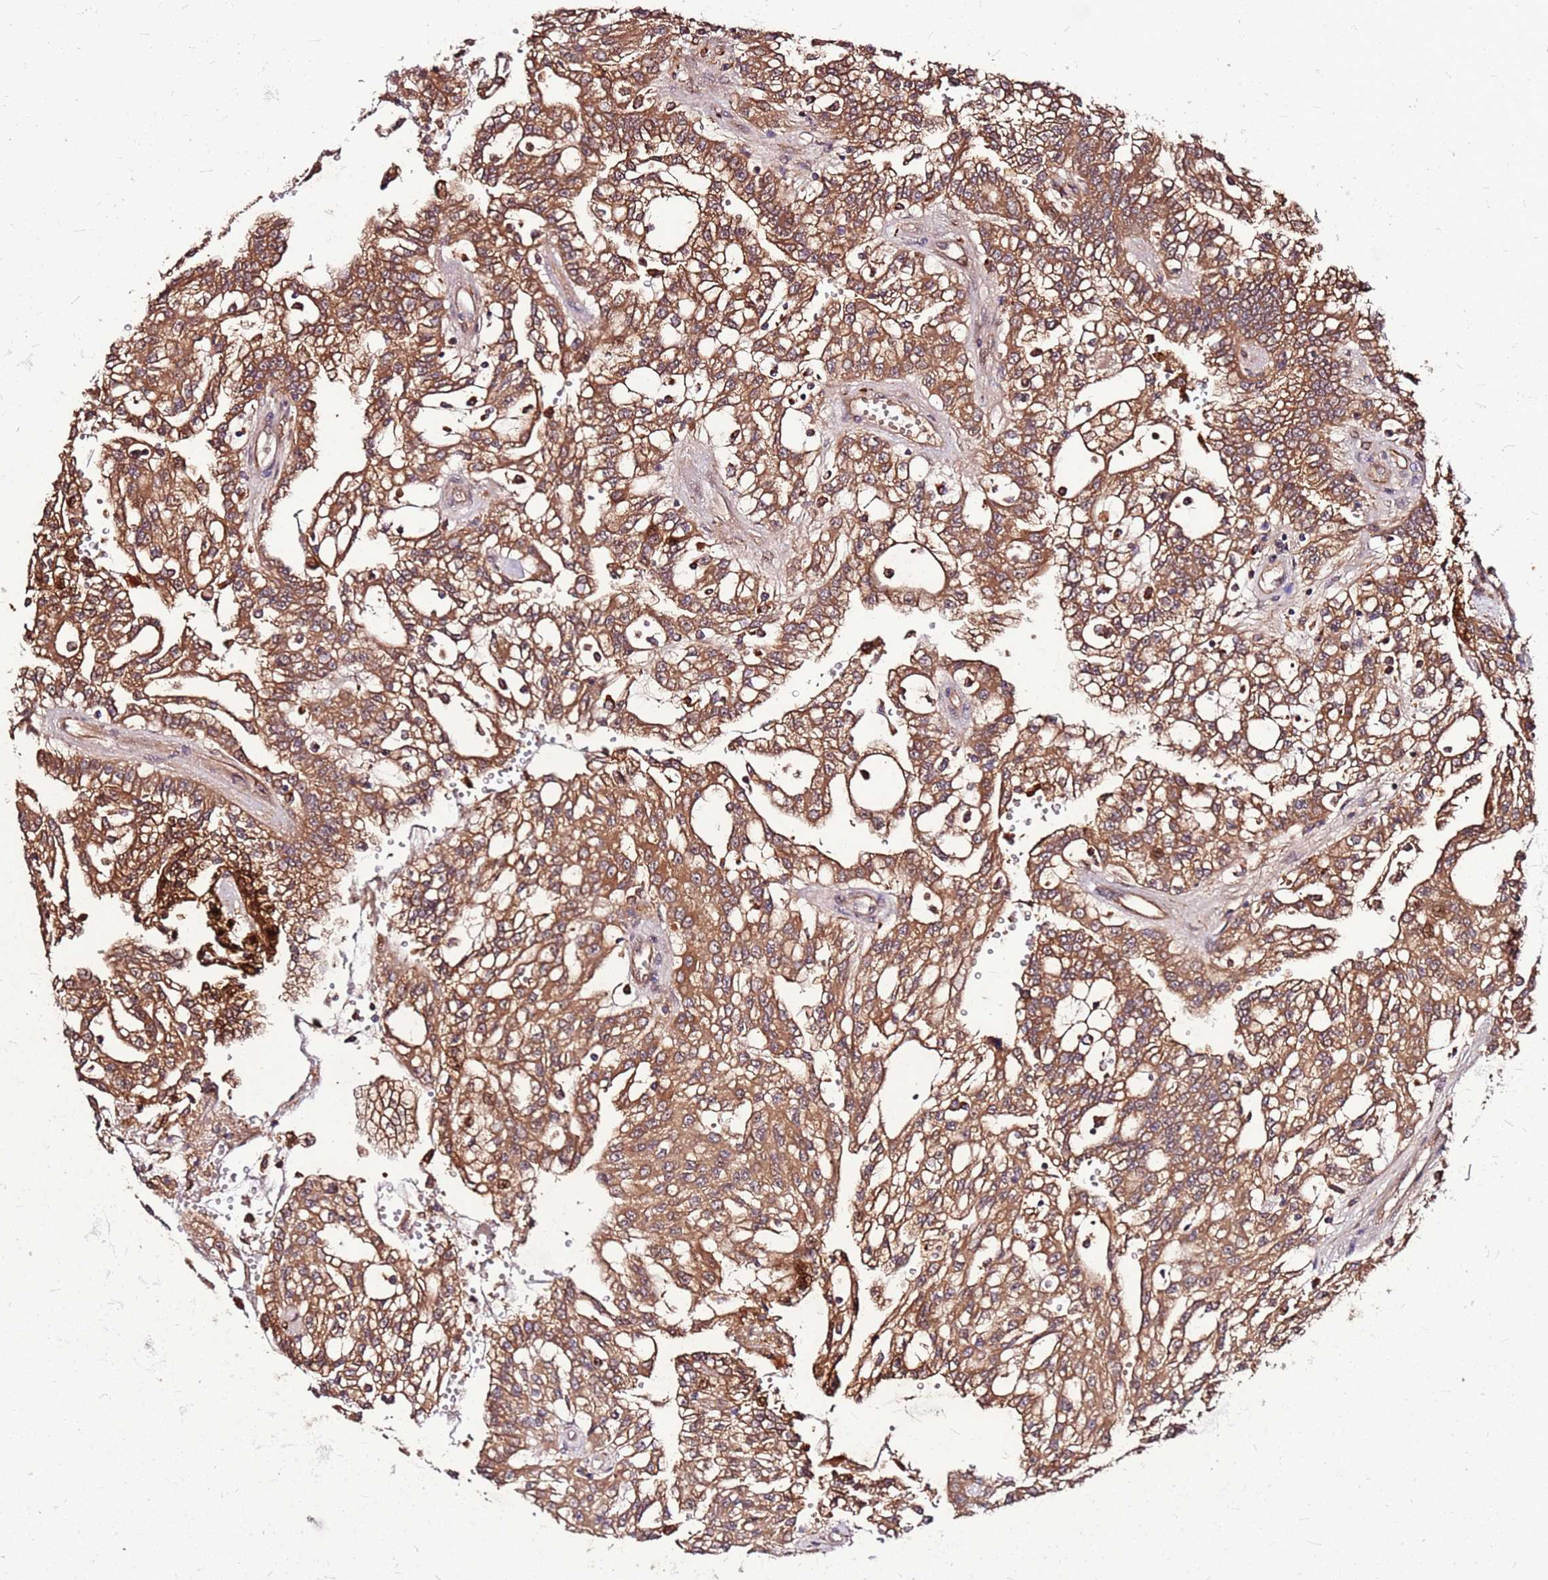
{"staining": {"intensity": "moderate", "quantity": ">75%", "location": "cytoplasmic/membranous"}, "tissue": "renal cancer", "cell_type": "Tumor cells", "image_type": "cancer", "snomed": [{"axis": "morphology", "description": "Adenocarcinoma, NOS"}, {"axis": "topography", "description": "Kidney"}], "caption": "IHC micrograph of neoplastic tissue: human renal cancer stained using IHC displays medium levels of moderate protein expression localized specifically in the cytoplasmic/membranous of tumor cells, appearing as a cytoplasmic/membranous brown color.", "gene": "LYPLAL1", "patient": {"sex": "male", "age": 63}}